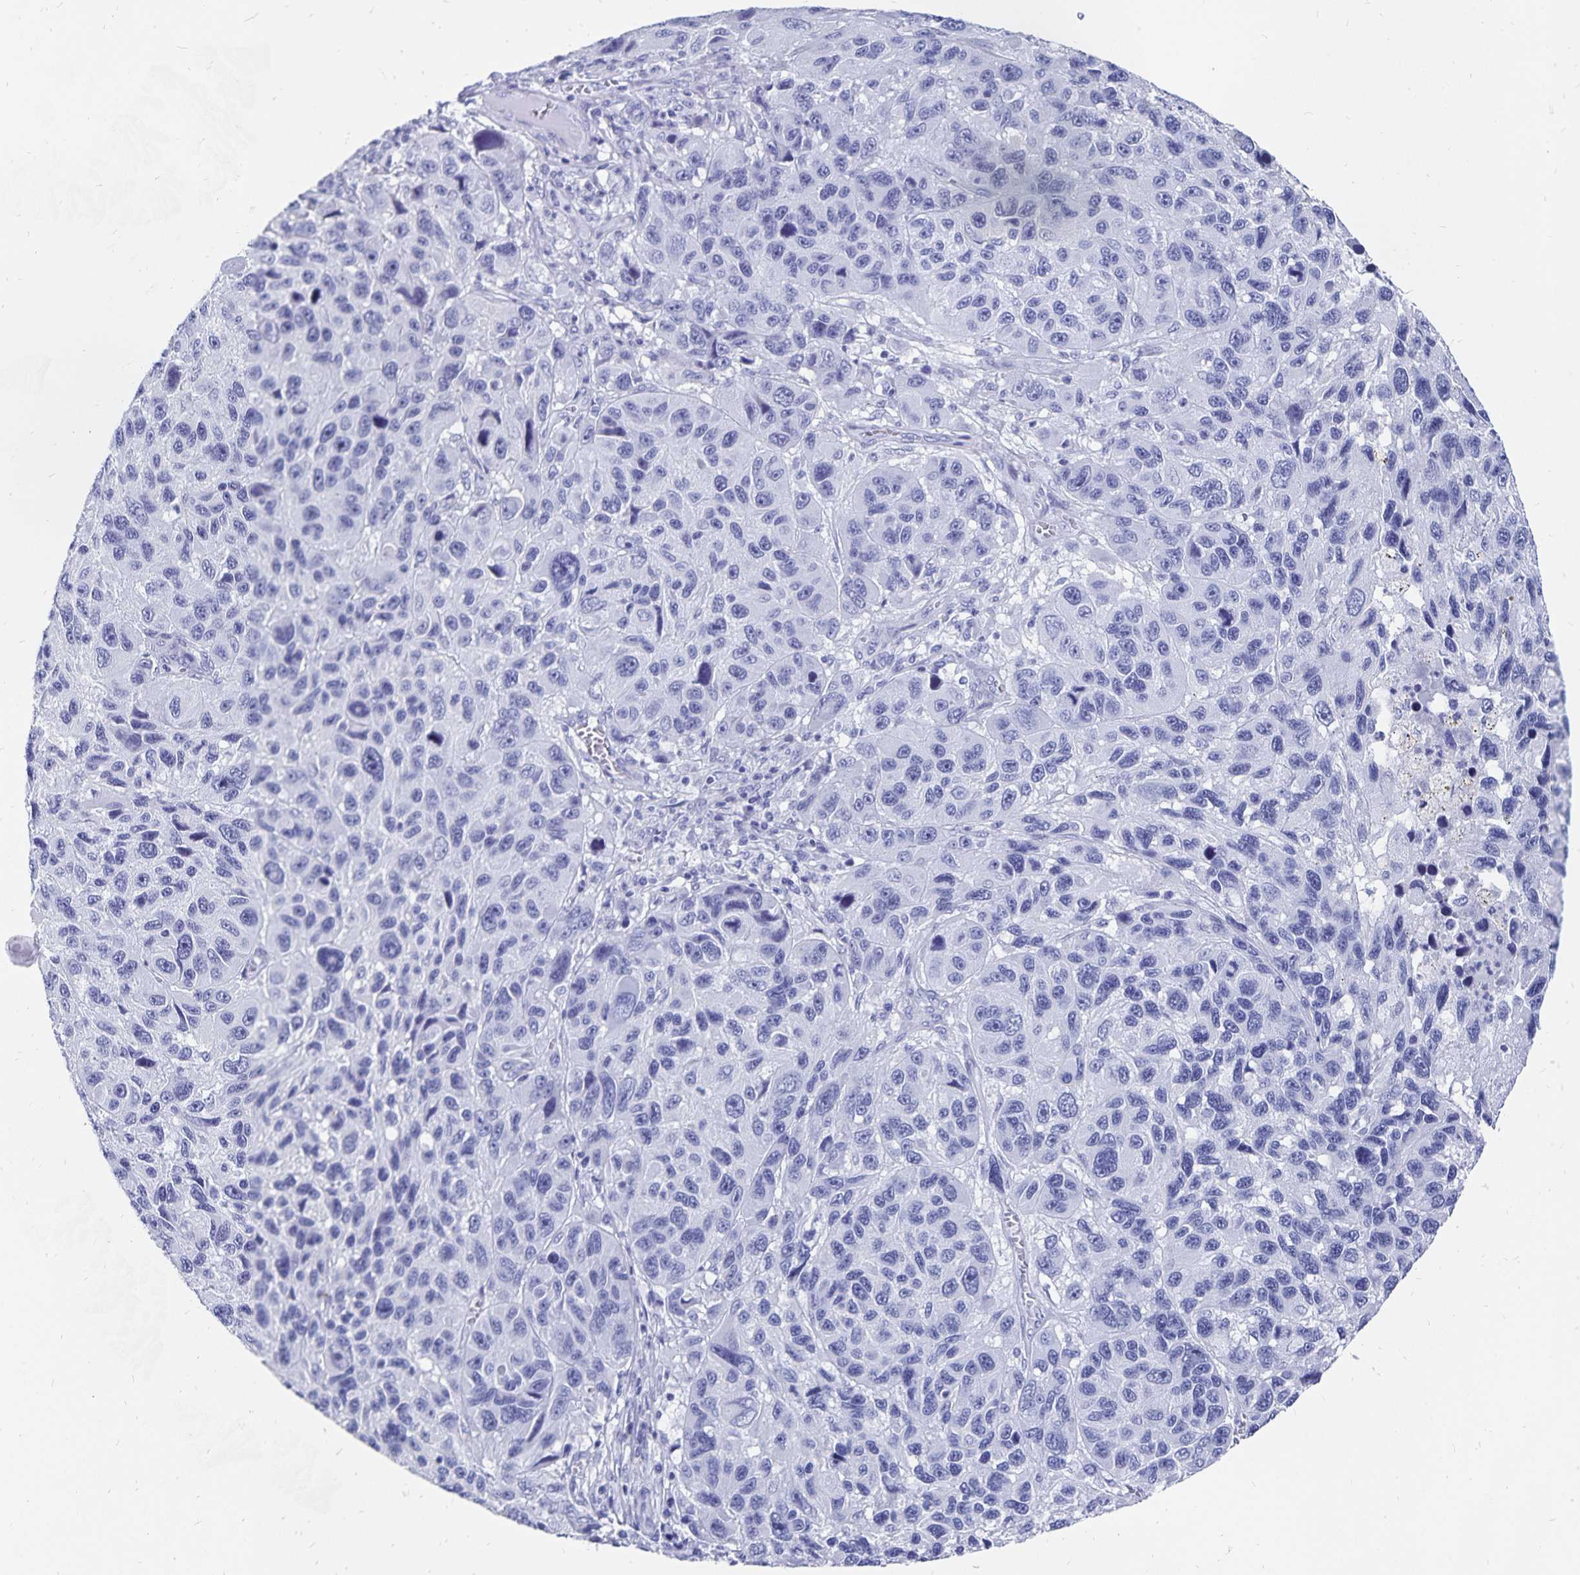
{"staining": {"intensity": "negative", "quantity": "none", "location": "none"}, "tissue": "melanoma", "cell_type": "Tumor cells", "image_type": "cancer", "snomed": [{"axis": "morphology", "description": "Malignant melanoma, NOS"}, {"axis": "topography", "description": "Skin"}], "caption": "High power microscopy histopathology image of an immunohistochemistry photomicrograph of melanoma, revealing no significant positivity in tumor cells. The staining was performed using DAB to visualize the protein expression in brown, while the nuclei were stained in blue with hematoxylin (Magnification: 20x).", "gene": "ADH1A", "patient": {"sex": "male", "age": 53}}